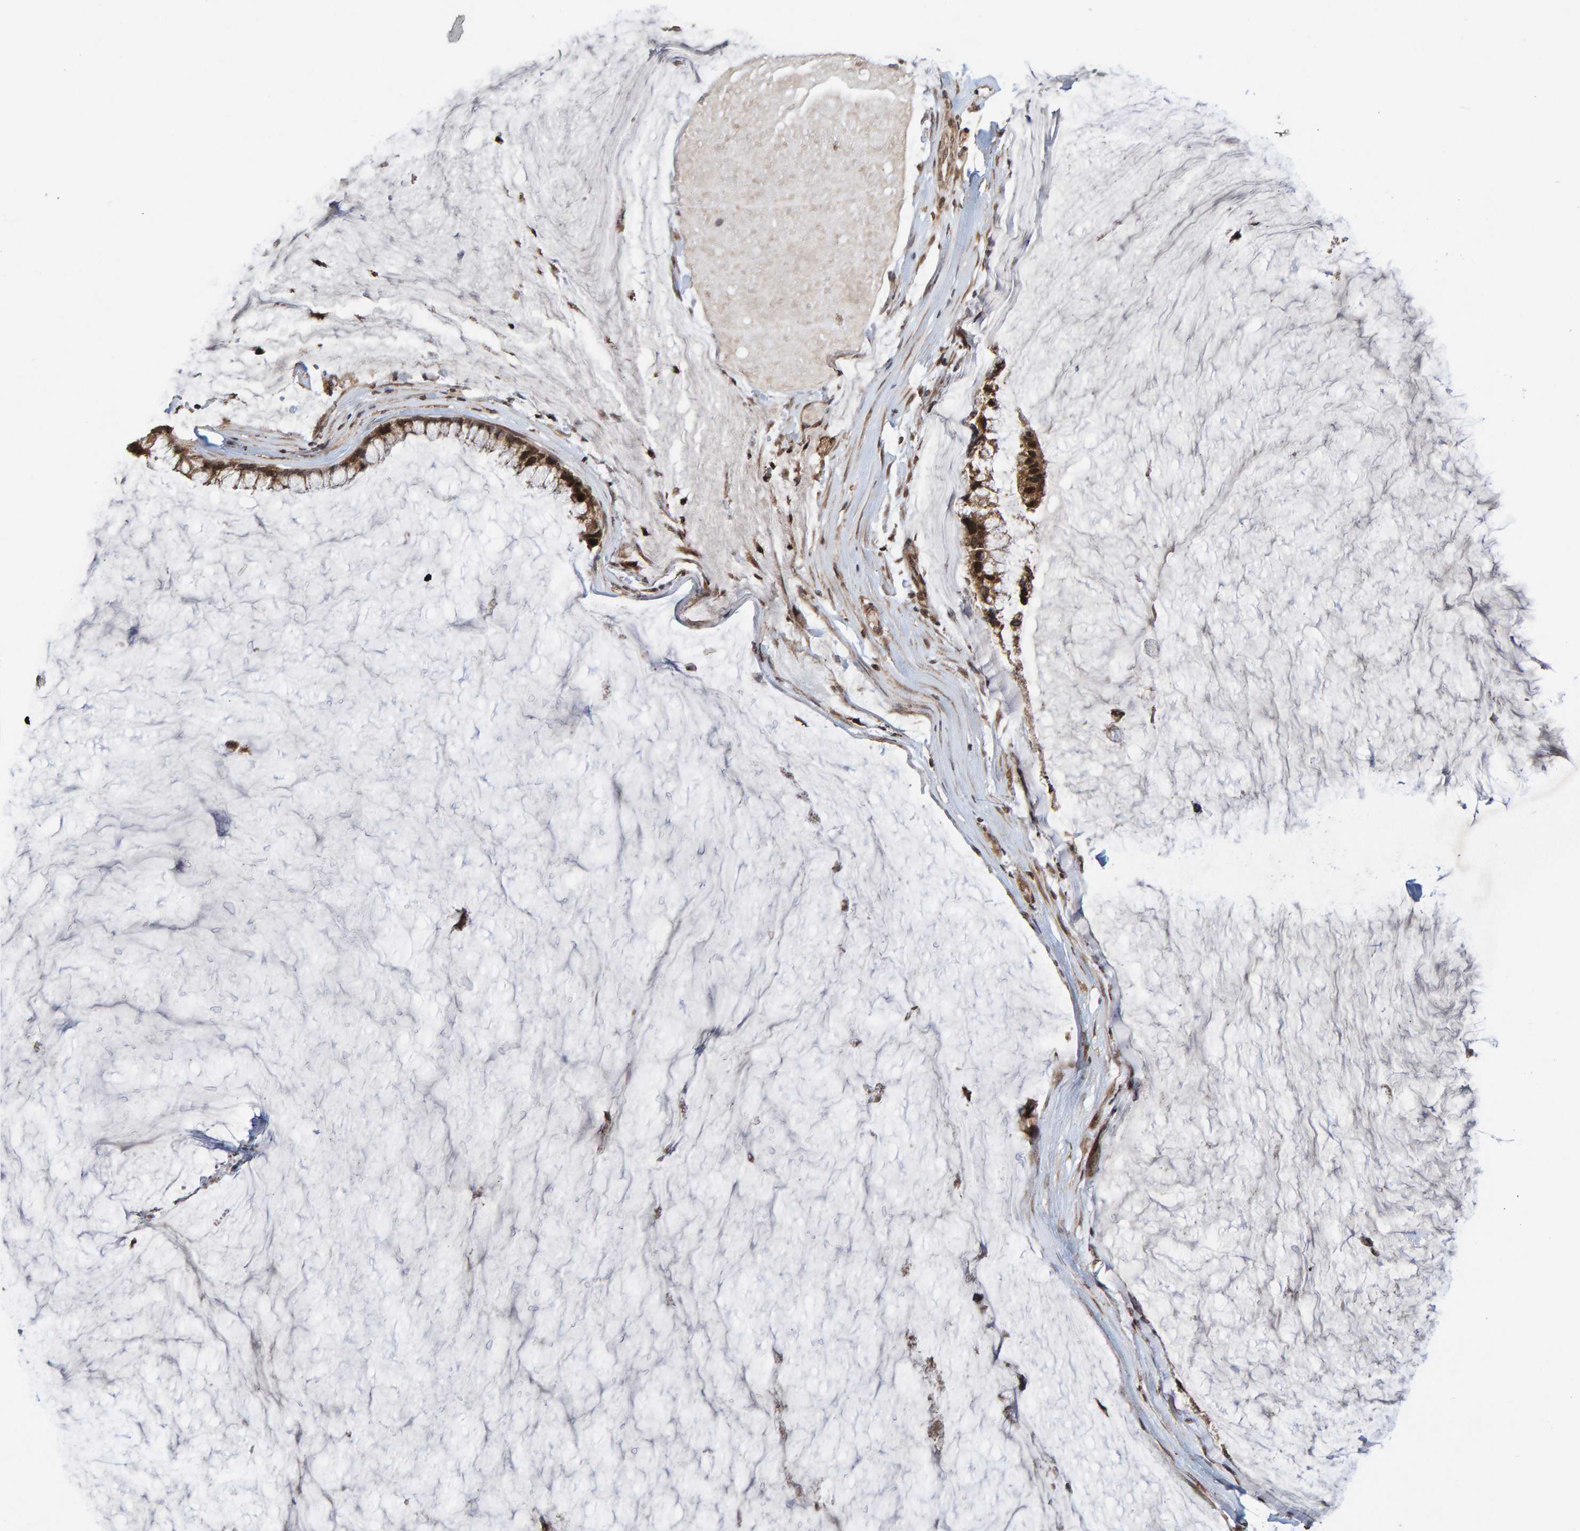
{"staining": {"intensity": "moderate", "quantity": ">75%", "location": "cytoplasmic/membranous,nuclear"}, "tissue": "ovarian cancer", "cell_type": "Tumor cells", "image_type": "cancer", "snomed": [{"axis": "morphology", "description": "Cystadenocarcinoma, mucinous, NOS"}, {"axis": "topography", "description": "Ovary"}], "caption": "Ovarian cancer (mucinous cystadenocarcinoma) stained with DAB IHC shows medium levels of moderate cytoplasmic/membranous and nuclear positivity in approximately >75% of tumor cells.", "gene": "GAB2", "patient": {"sex": "female", "age": 39}}